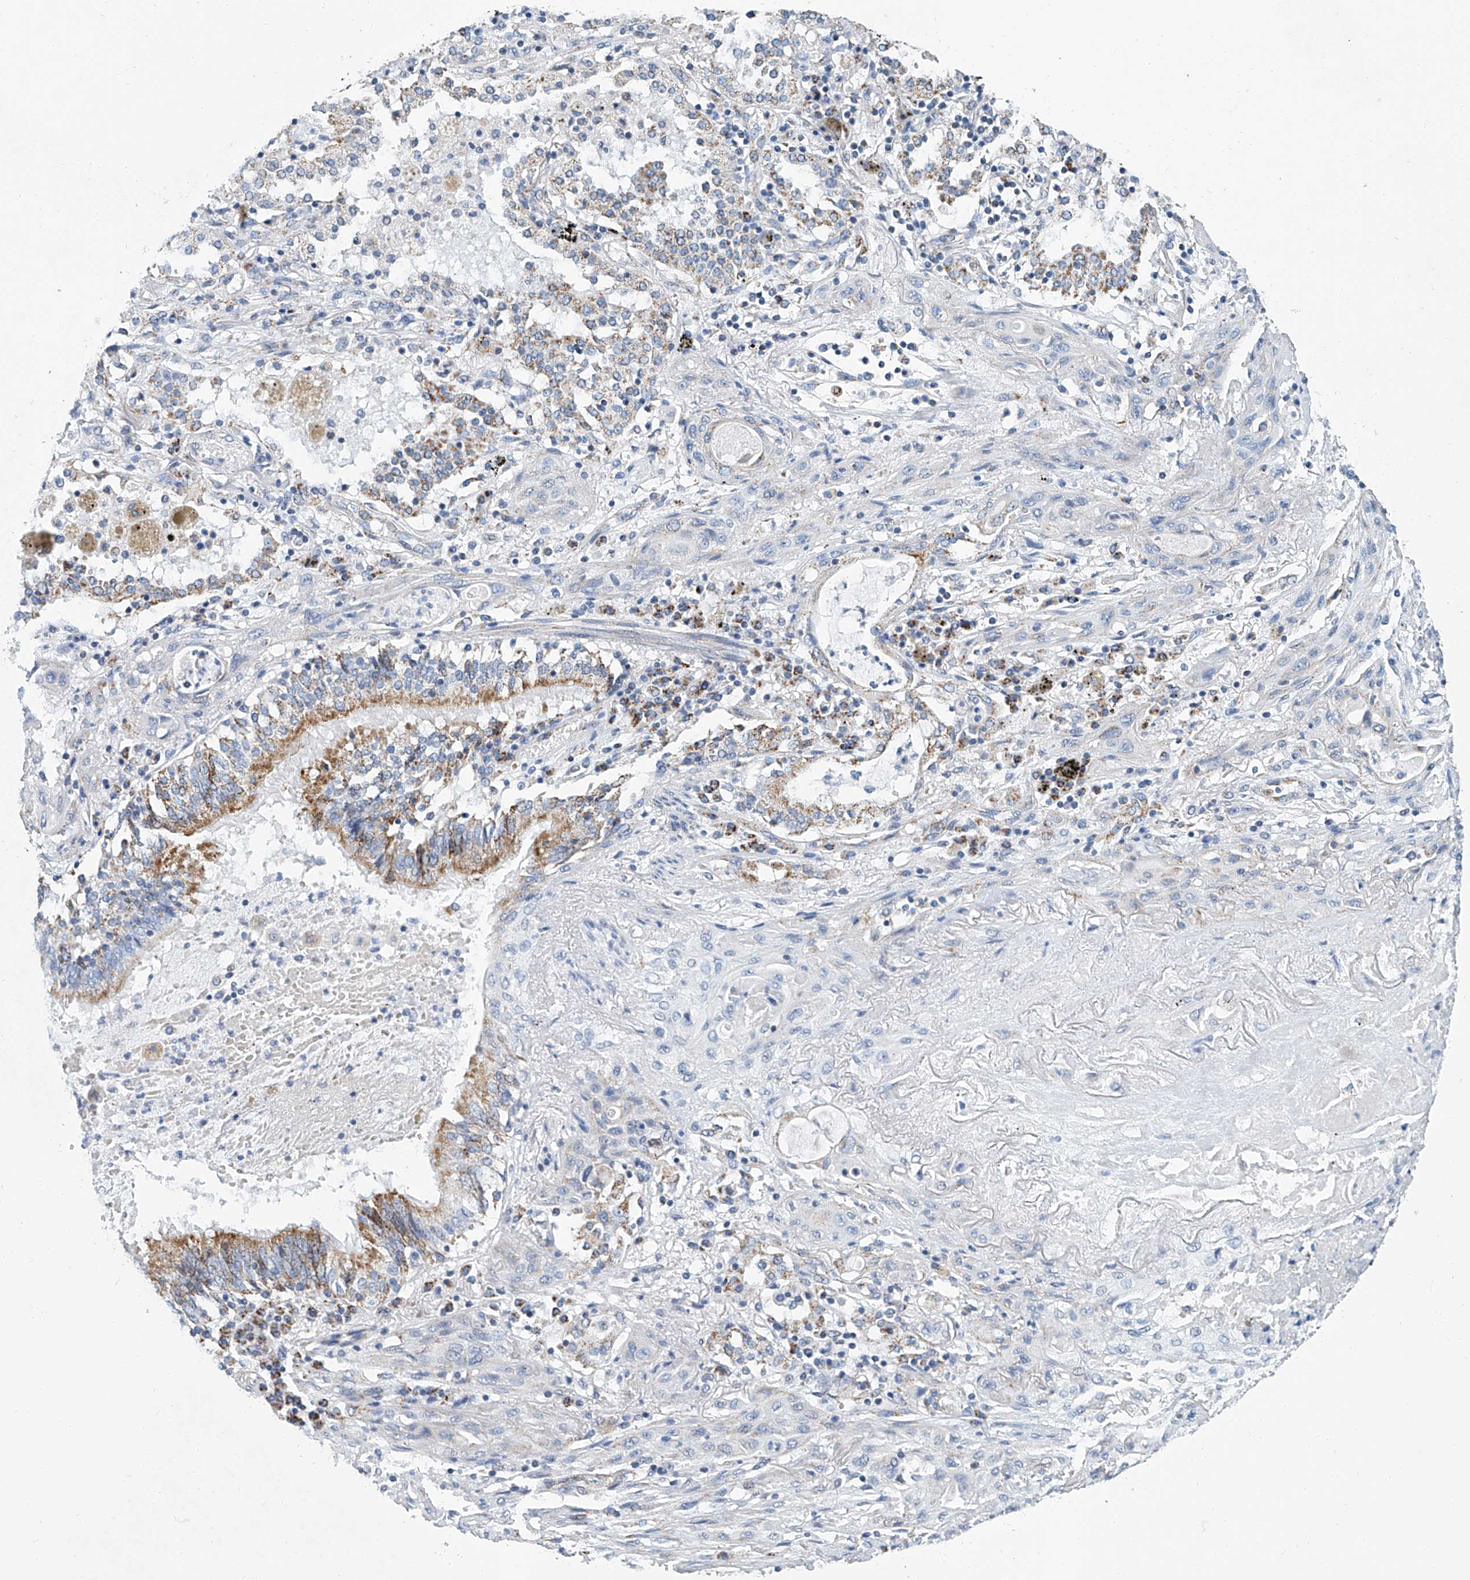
{"staining": {"intensity": "negative", "quantity": "none", "location": "none"}, "tissue": "lung cancer", "cell_type": "Tumor cells", "image_type": "cancer", "snomed": [{"axis": "morphology", "description": "Squamous cell carcinoma, NOS"}, {"axis": "topography", "description": "Lung"}], "caption": "Human lung squamous cell carcinoma stained for a protein using IHC exhibits no positivity in tumor cells.", "gene": "MT-ND1", "patient": {"sex": "female", "age": 47}}